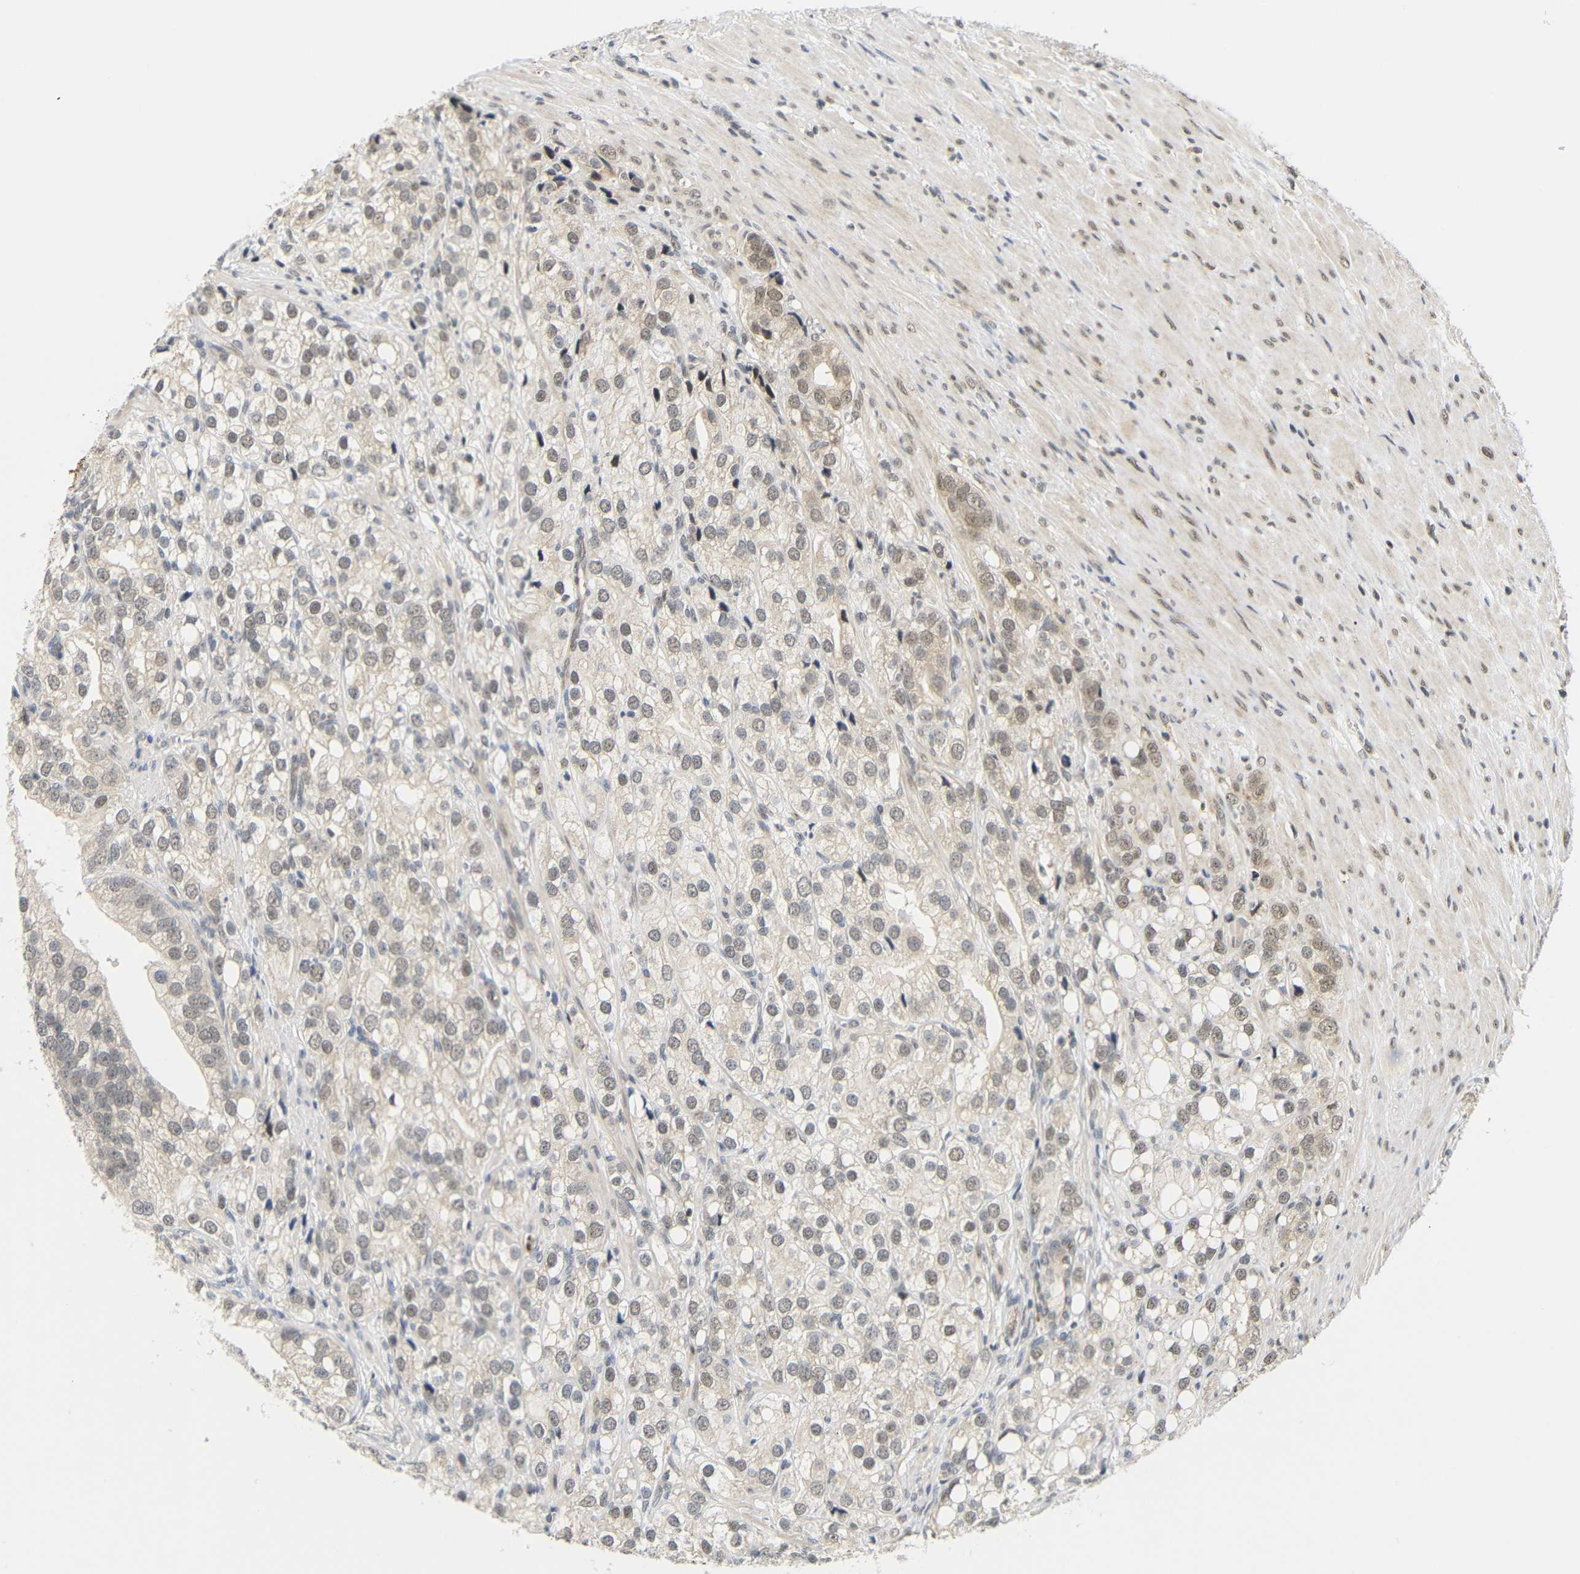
{"staining": {"intensity": "negative", "quantity": "none", "location": "none"}, "tissue": "prostate cancer", "cell_type": "Tumor cells", "image_type": "cancer", "snomed": [{"axis": "morphology", "description": "Adenocarcinoma, Low grade"}, {"axis": "topography", "description": "Prostate"}], "caption": "High power microscopy photomicrograph of an immunohistochemistry (IHC) photomicrograph of prostate adenocarcinoma (low-grade), revealing no significant expression in tumor cells. The staining was performed using DAB to visualize the protein expression in brown, while the nuclei were stained in blue with hematoxylin (Magnification: 20x).", "gene": "GJA5", "patient": {"sex": "male", "age": 69}}